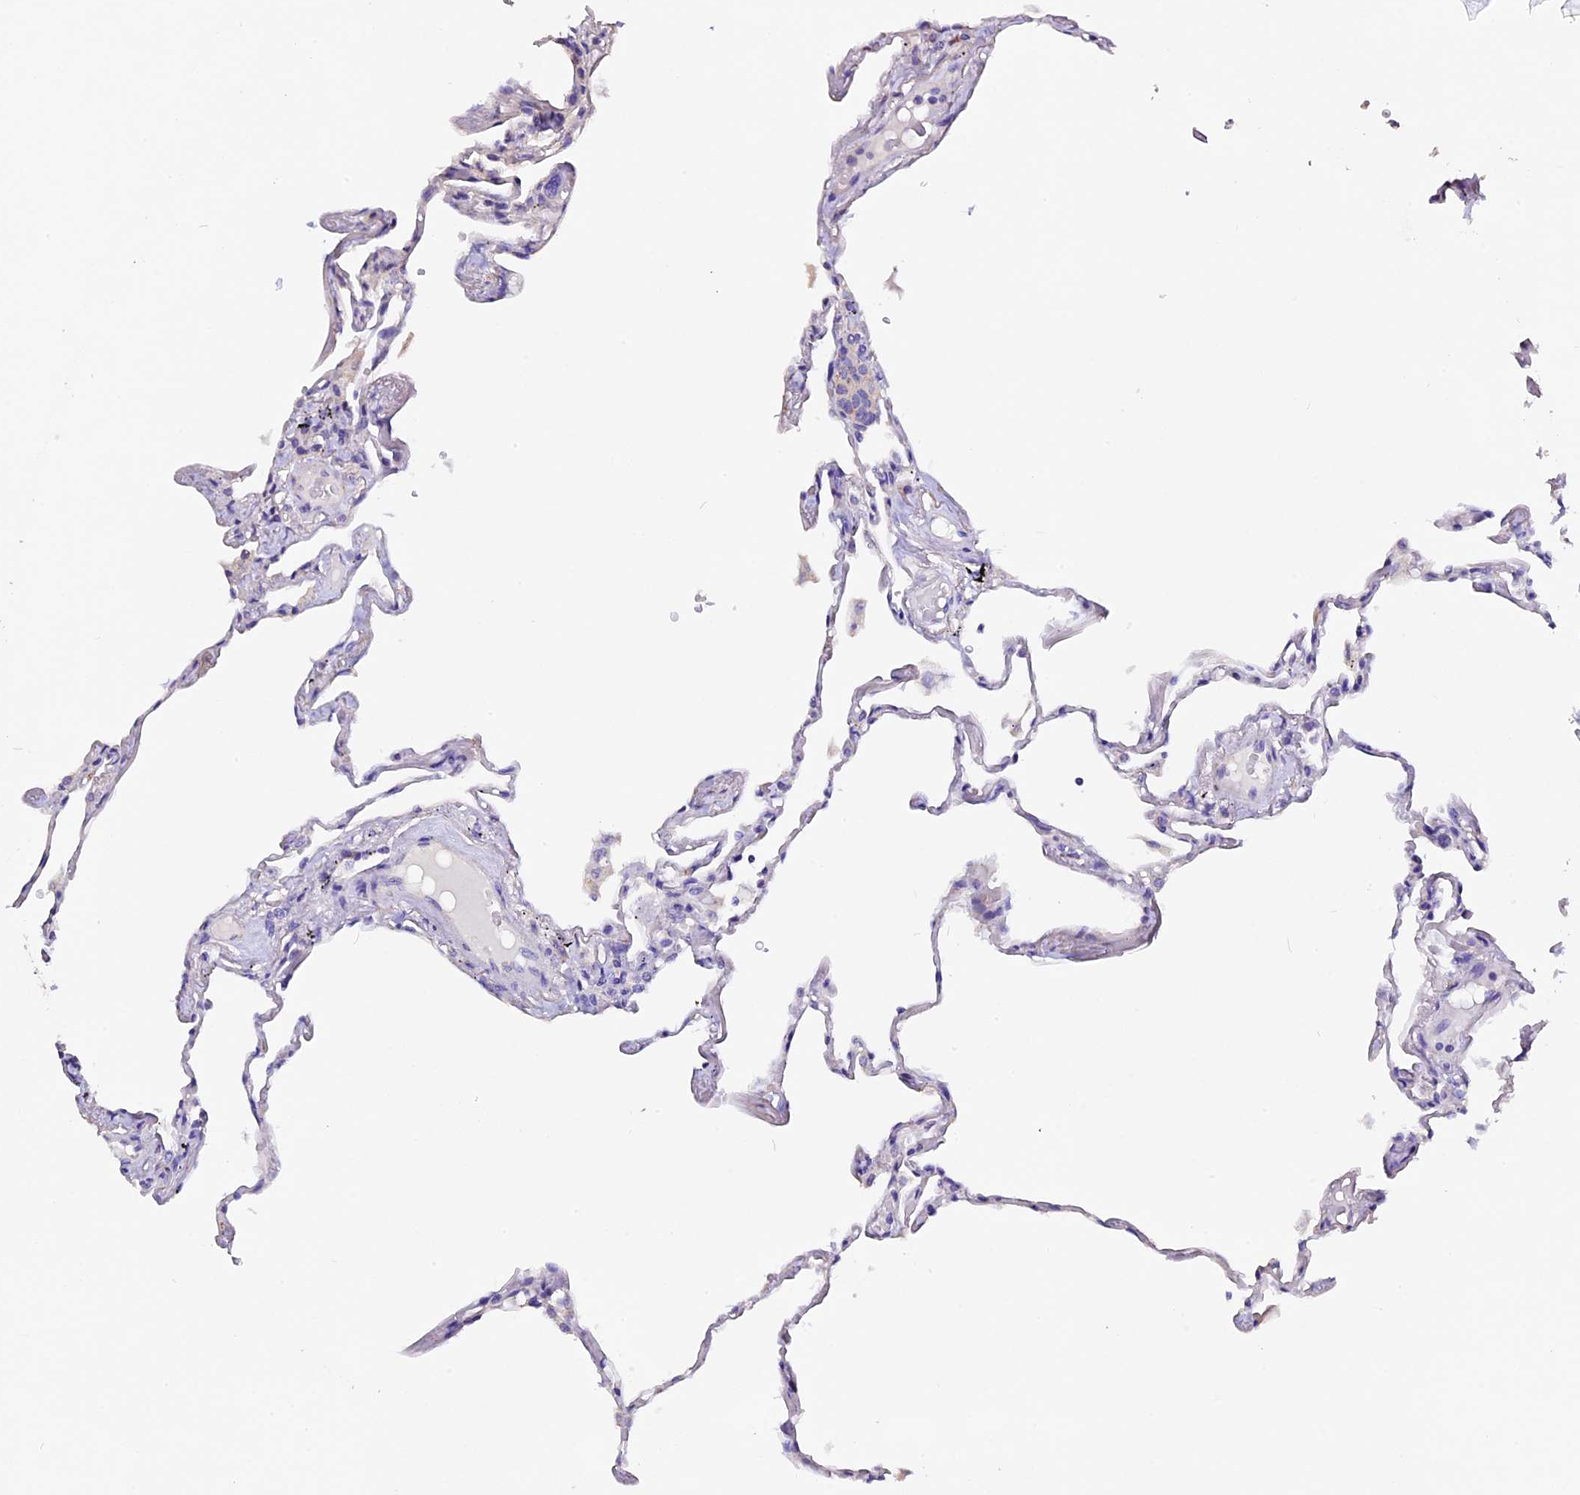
{"staining": {"intensity": "negative", "quantity": "none", "location": "none"}, "tissue": "lung", "cell_type": "Alveolar cells", "image_type": "normal", "snomed": [{"axis": "morphology", "description": "Normal tissue, NOS"}, {"axis": "topography", "description": "Lung"}], "caption": "Alveolar cells show no significant protein positivity in unremarkable lung. Brightfield microscopy of immunohistochemistry stained with DAB (brown) and hematoxylin (blue), captured at high magnification.", "gene": "FBXW9", "patient": {"sex": "female", "age": 67}}